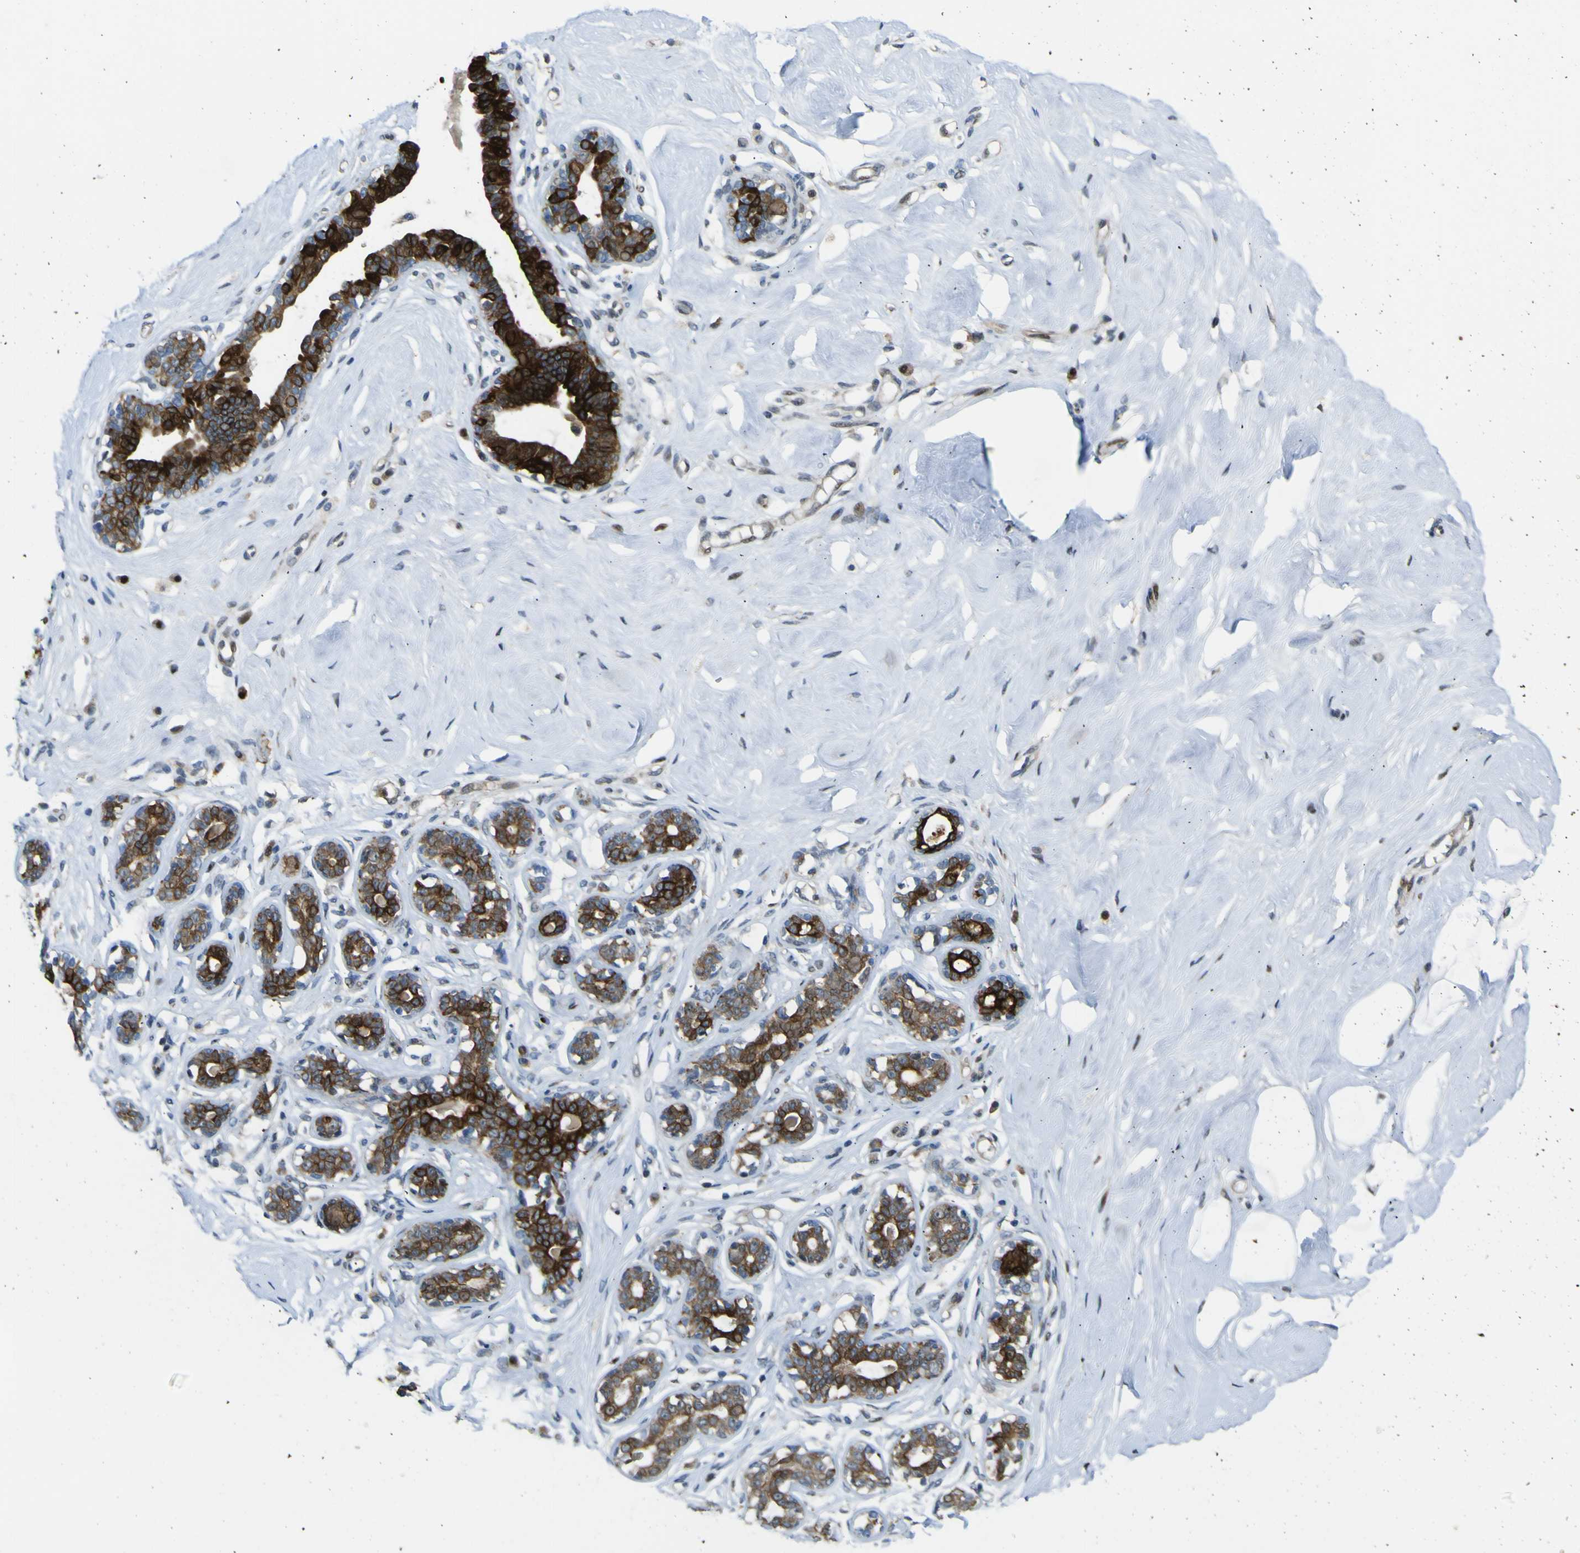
{"staining": {"intensity": "strong", "quantity": ">75%", "location": "cytoplasmic/membranous"}, "tissue": "breast", "cell_type": "Adipocytes", "image_type": "normal", "snomed": [{"axis": "morphology", "description": "Normal tissue, NOS"}, {"axis": "topography", "description": "Breast"}], "caption": "Brown immunohistochemical staining in benign breast shows strong cytoplasmic/membranous staining in about >75% of adipocytes.", "gene": "LBHD1", "patient": {"sex": "female", "age": 23}}